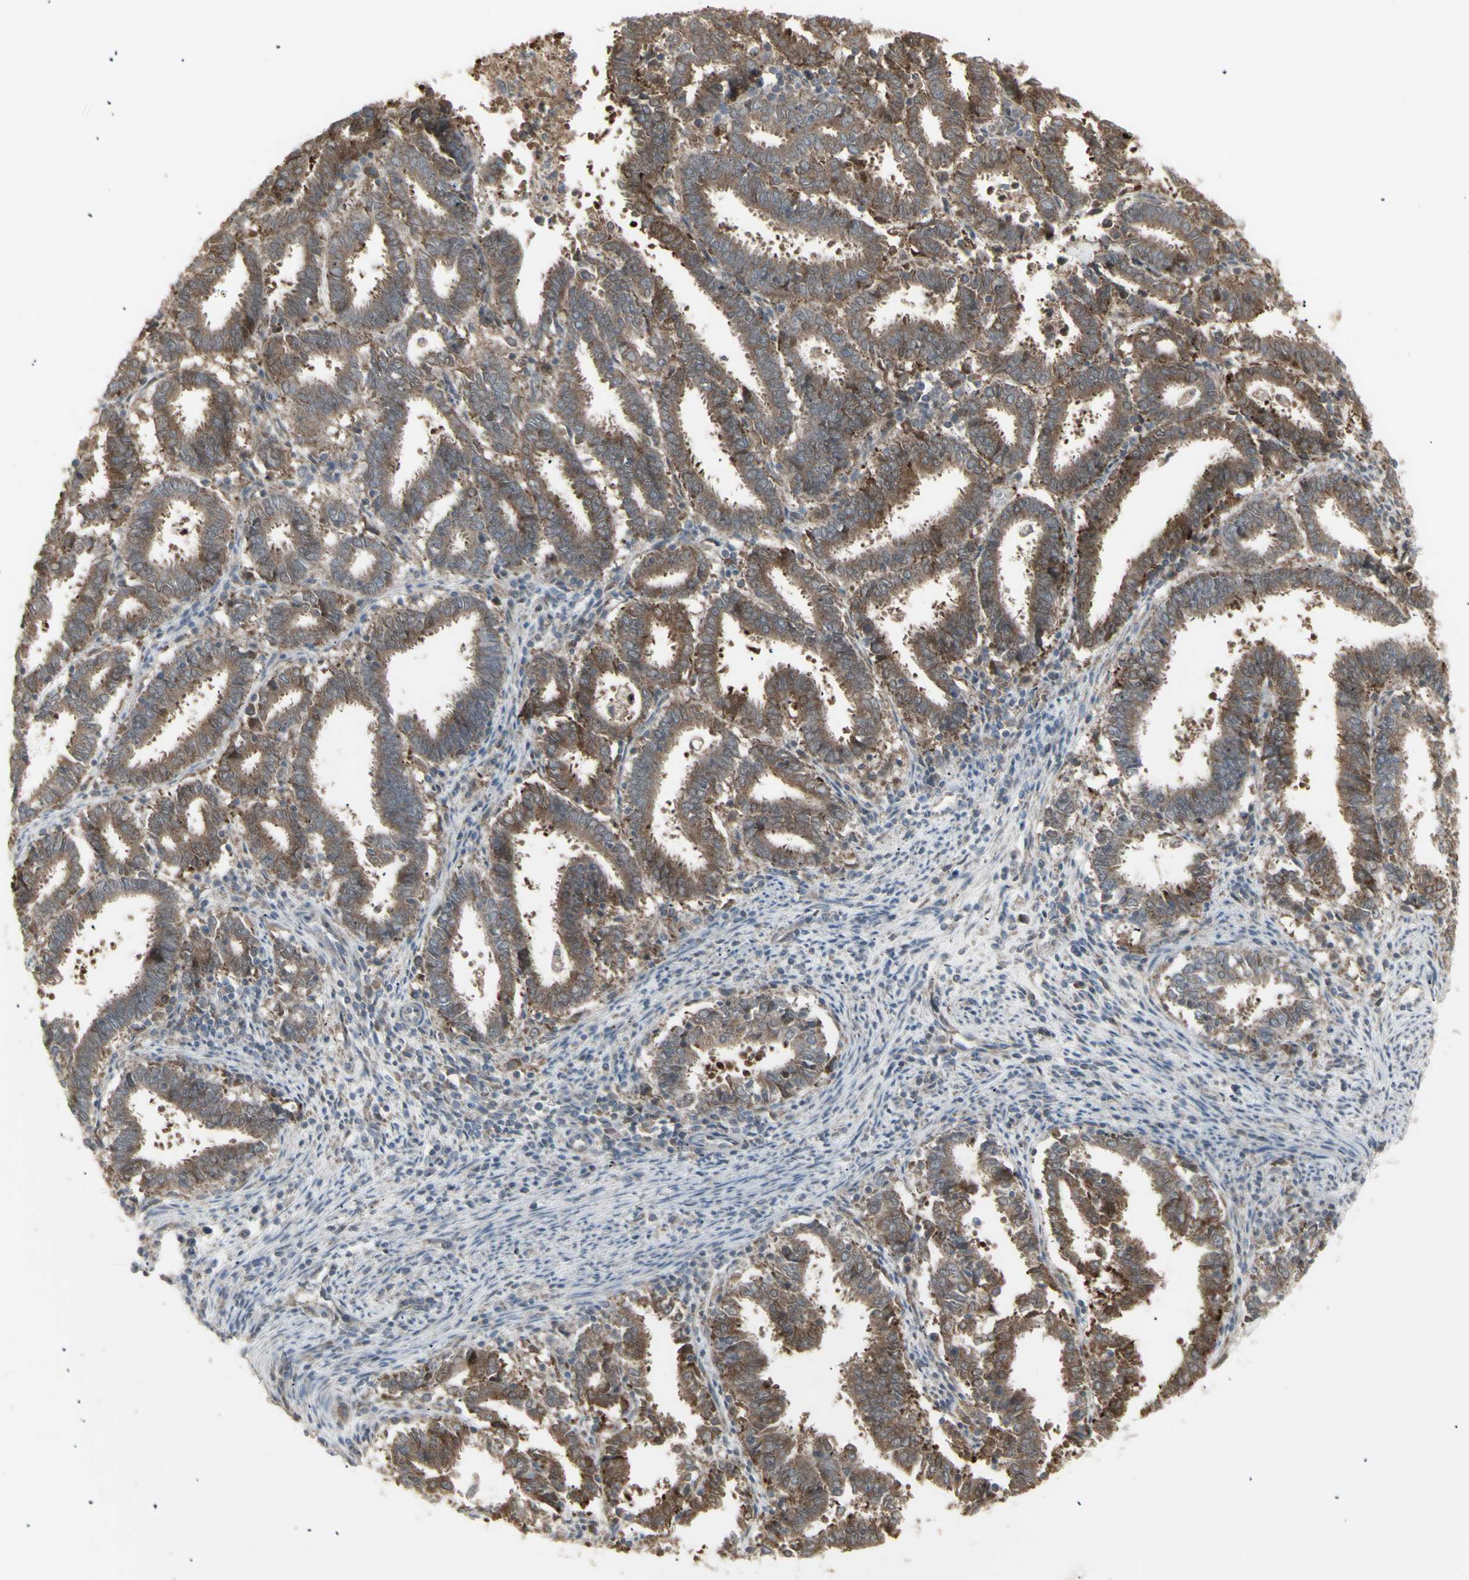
{"staining": {"intensity": "moderate", "quantity": ">75%", "location": "cytoplasmic/membranous"}, "tissue": "endometrial cancer", "cell_type": "Tumor cells", "image_type": "cancer", "snomed": [{"axis": "morphology", "description": "Adenocarcinoma, NOS"}, {"axis": "topography", "description": "Uterus"}], "caption": "Endometrial cancer tissue demonstrates moderate cytoplasmic/membranous staining in about >75% of tumor cells The protein of interest is stained brown, and the nuclei are stained in blue (DAB IHC with brightfield microscopy, high magnification).", "gene": "RNASEL", "patient": {"sex": "female", "age": 83}}